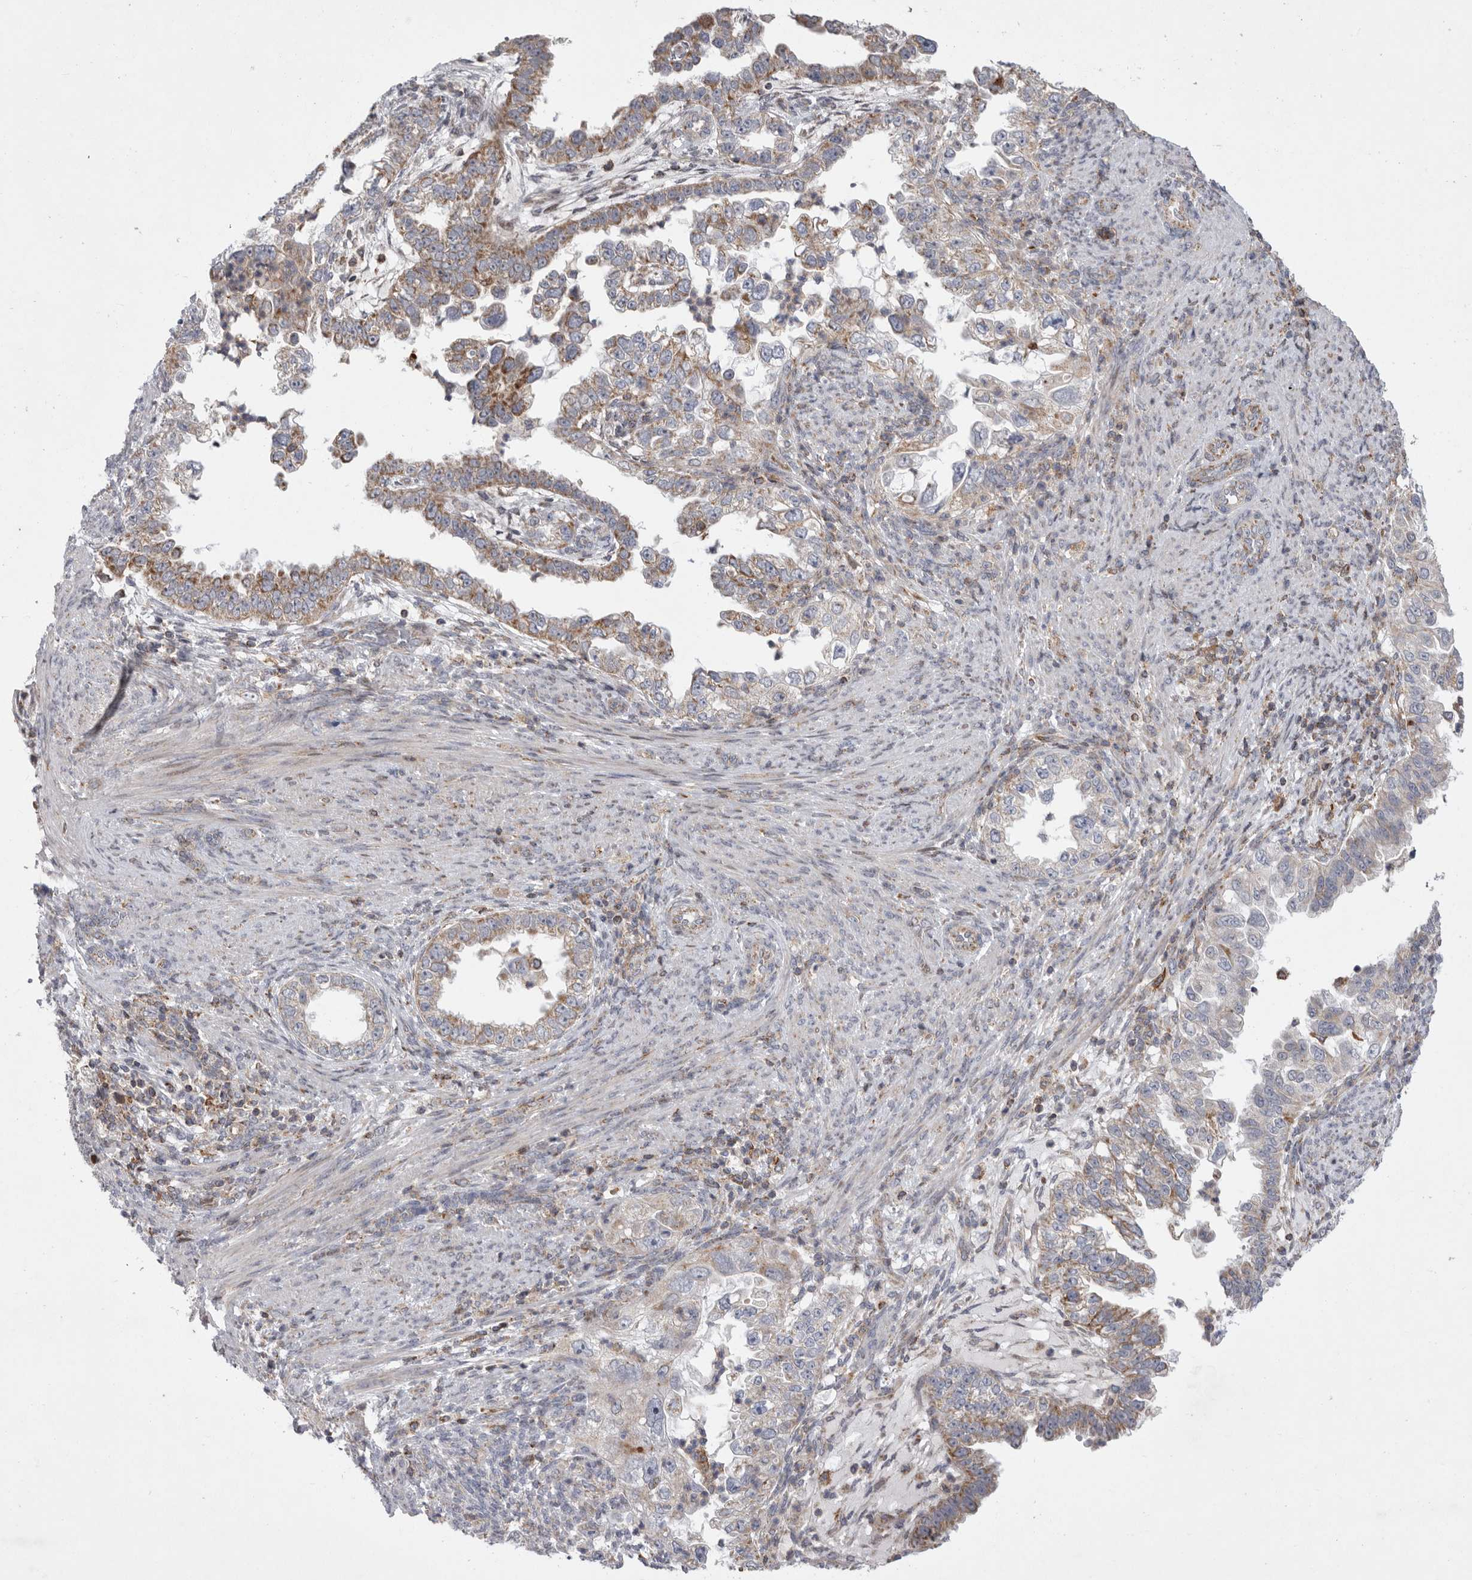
{"staining": {"intensity": "moderate", "quantity": "25%-75%", "location": "cytoplasmic/membranous"}, "tissue": "endometrial cancer", "cell_type": "Tumor cells", "image_type": "cancer", "snomed": [{"axis": "morphology", "description": "Adenocarcinoma, NOS"}, {"axis": "topography", "description": "Endometrium"}], "caption": "This is a photomicrograph of immunohistochemistry staining of endometrial cancer (adenocarcinoma), which shows moderate positivity in the cytoplasmic/membranous of tumor cells.", "gene": "MPZL1", "patient": {"sex": "female", "age": 85}}